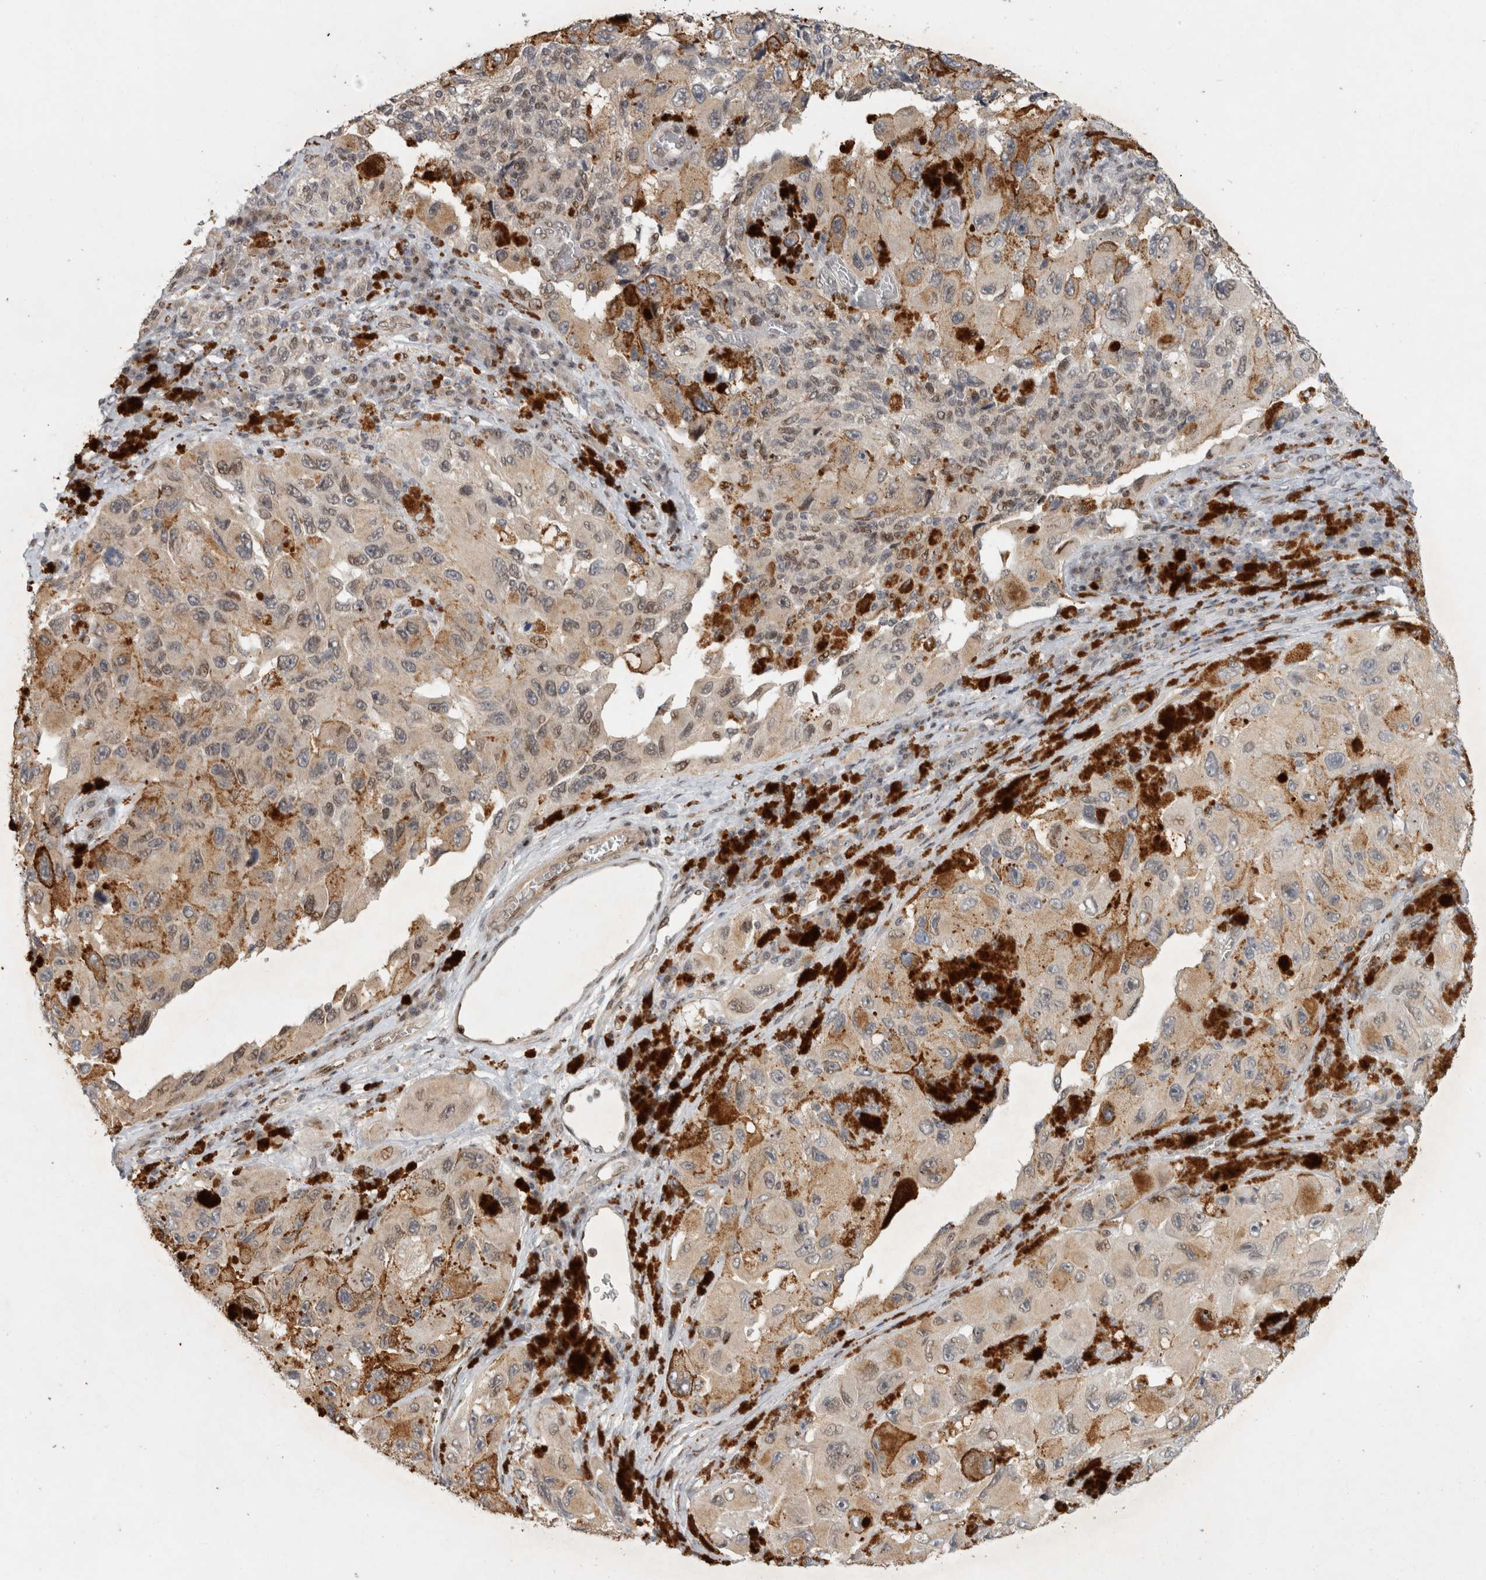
{"staining": {"intensity": "negative", "quantity": "none", "location": "none"}, "tissue": "melanoma", "cell_type": "Tumor cells", "image_type": "cancer", "snomed": [{"axis": "morphology", "description": "Malignant melanoma, NOS"}, {"axis": "topography", "description": "Skin"}], "caption": "Malignant melanoma was stained to show a protein in brown. There is no significant expression in tumor cells.", "gene": "C8orf58", "patient": {"sex": "female", "age": 73}}